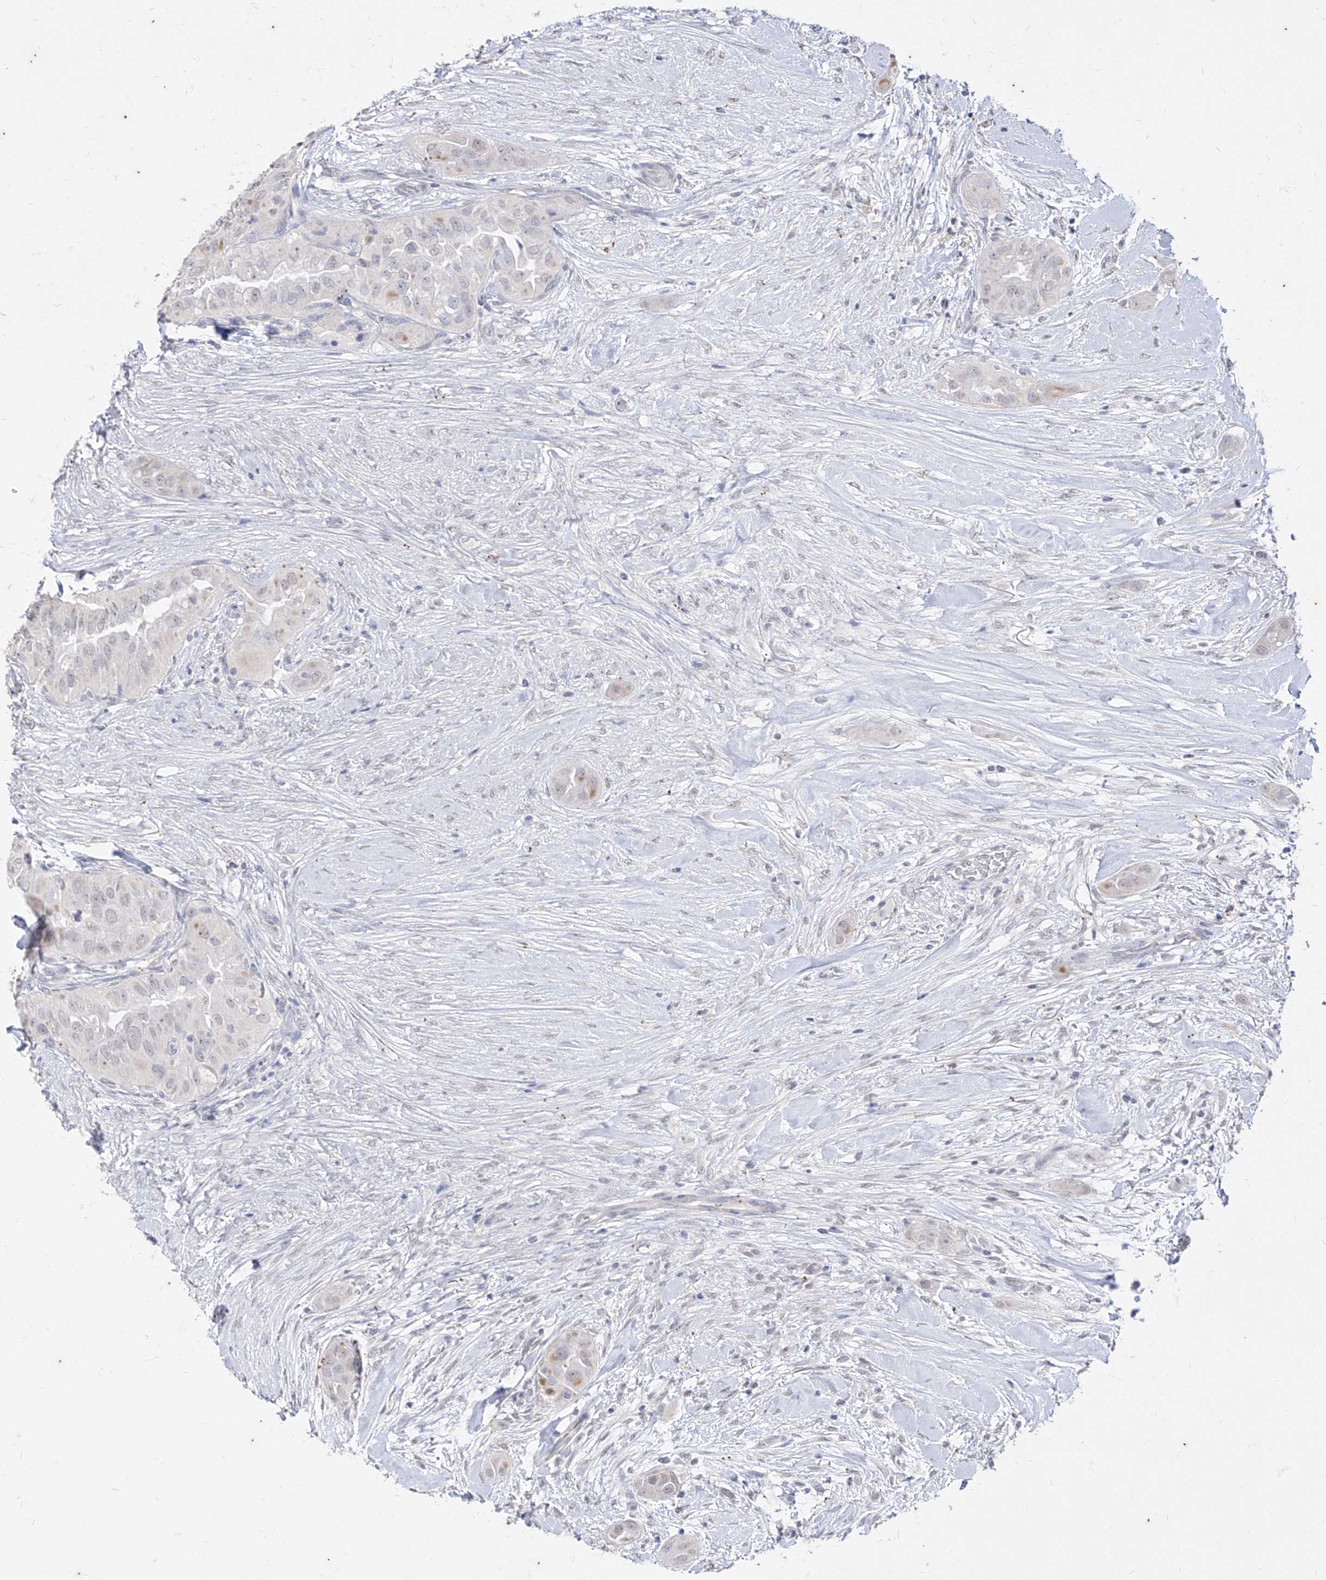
{"staining": {"intensity": "negative", "quantity": "none", "location": "none"}, "tissue": "thyroid cancer", "cell_type": "Tumor cells", "image_type": "cancer", "snomed": [{"axis": "morphology", "description": "Papillary adenocarcinoma, NOS"}, {"axis": "topography", "description": "Thyroid gland"}], "caption": "Immunohistochemistry micrograph of neoplastic tissue: thyroid cancer (papillary adenocarcinoma) stained with DAB reveals no significant protein staining in tumor cells.", "gene": "PHF20L1", "patient": {"sex": "female", "age": 59}}